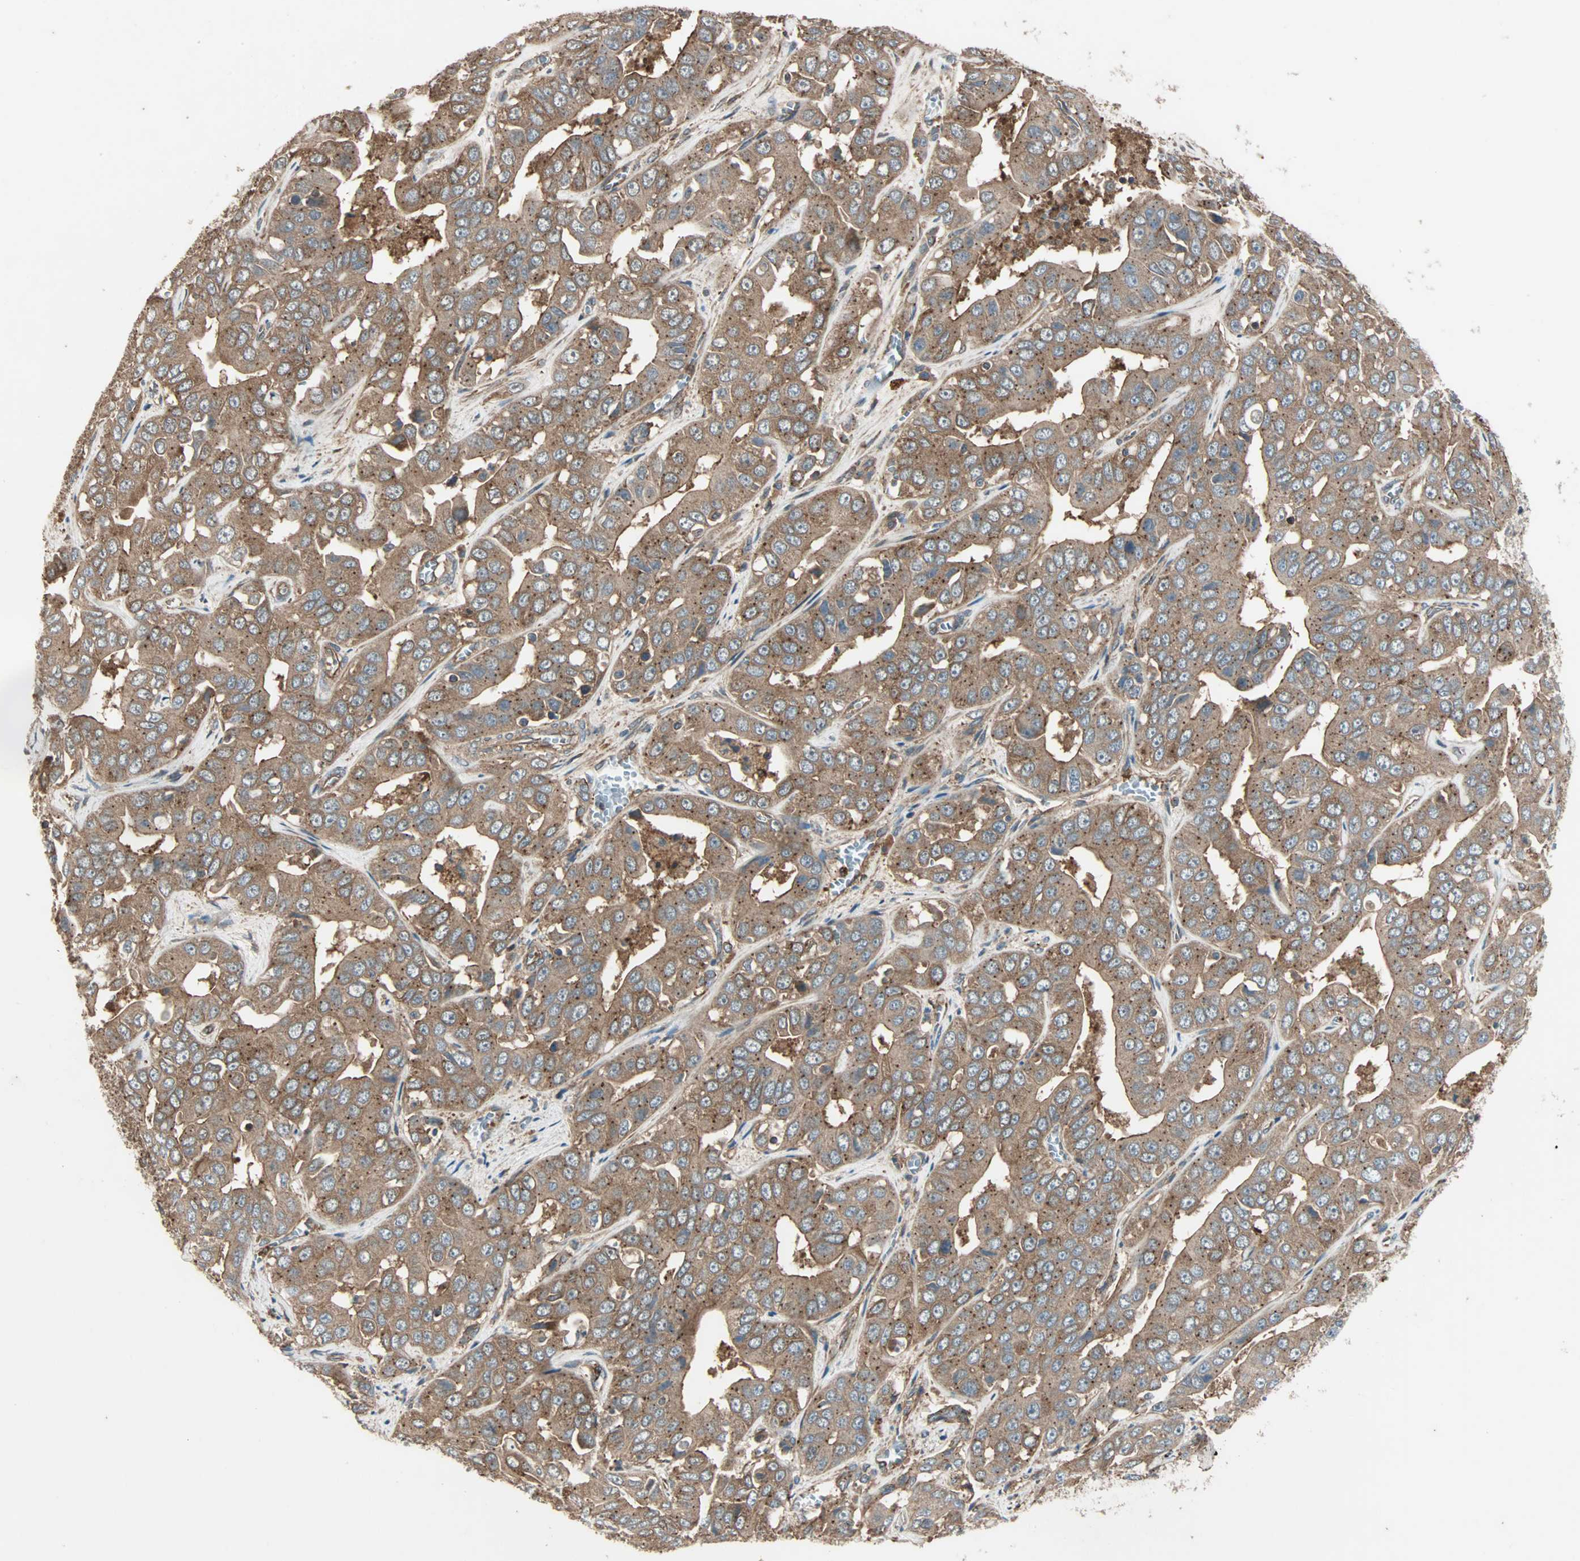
{"staining": {"intensity": "moderate", "quantity": ">75%", "location": "cytoplasmic/membranous"}, "tissue": "liver cancer", "cell_type": "Tumor cells", "image_type": "cancer", "snomed": [{"axis": "morphology", "description": "Cholangiocarcinoma"}, {"axis": "topography", "description": "Liver"}], "caption": "Liver cancer (cholangiocarcinoma) stained with a brown dye reveals moderate cytoplasmic/membranous positive positivity in approximately >75% of tumor cells.", "gene": "GCK", "patient": {"sex": "female", "age": 52}}